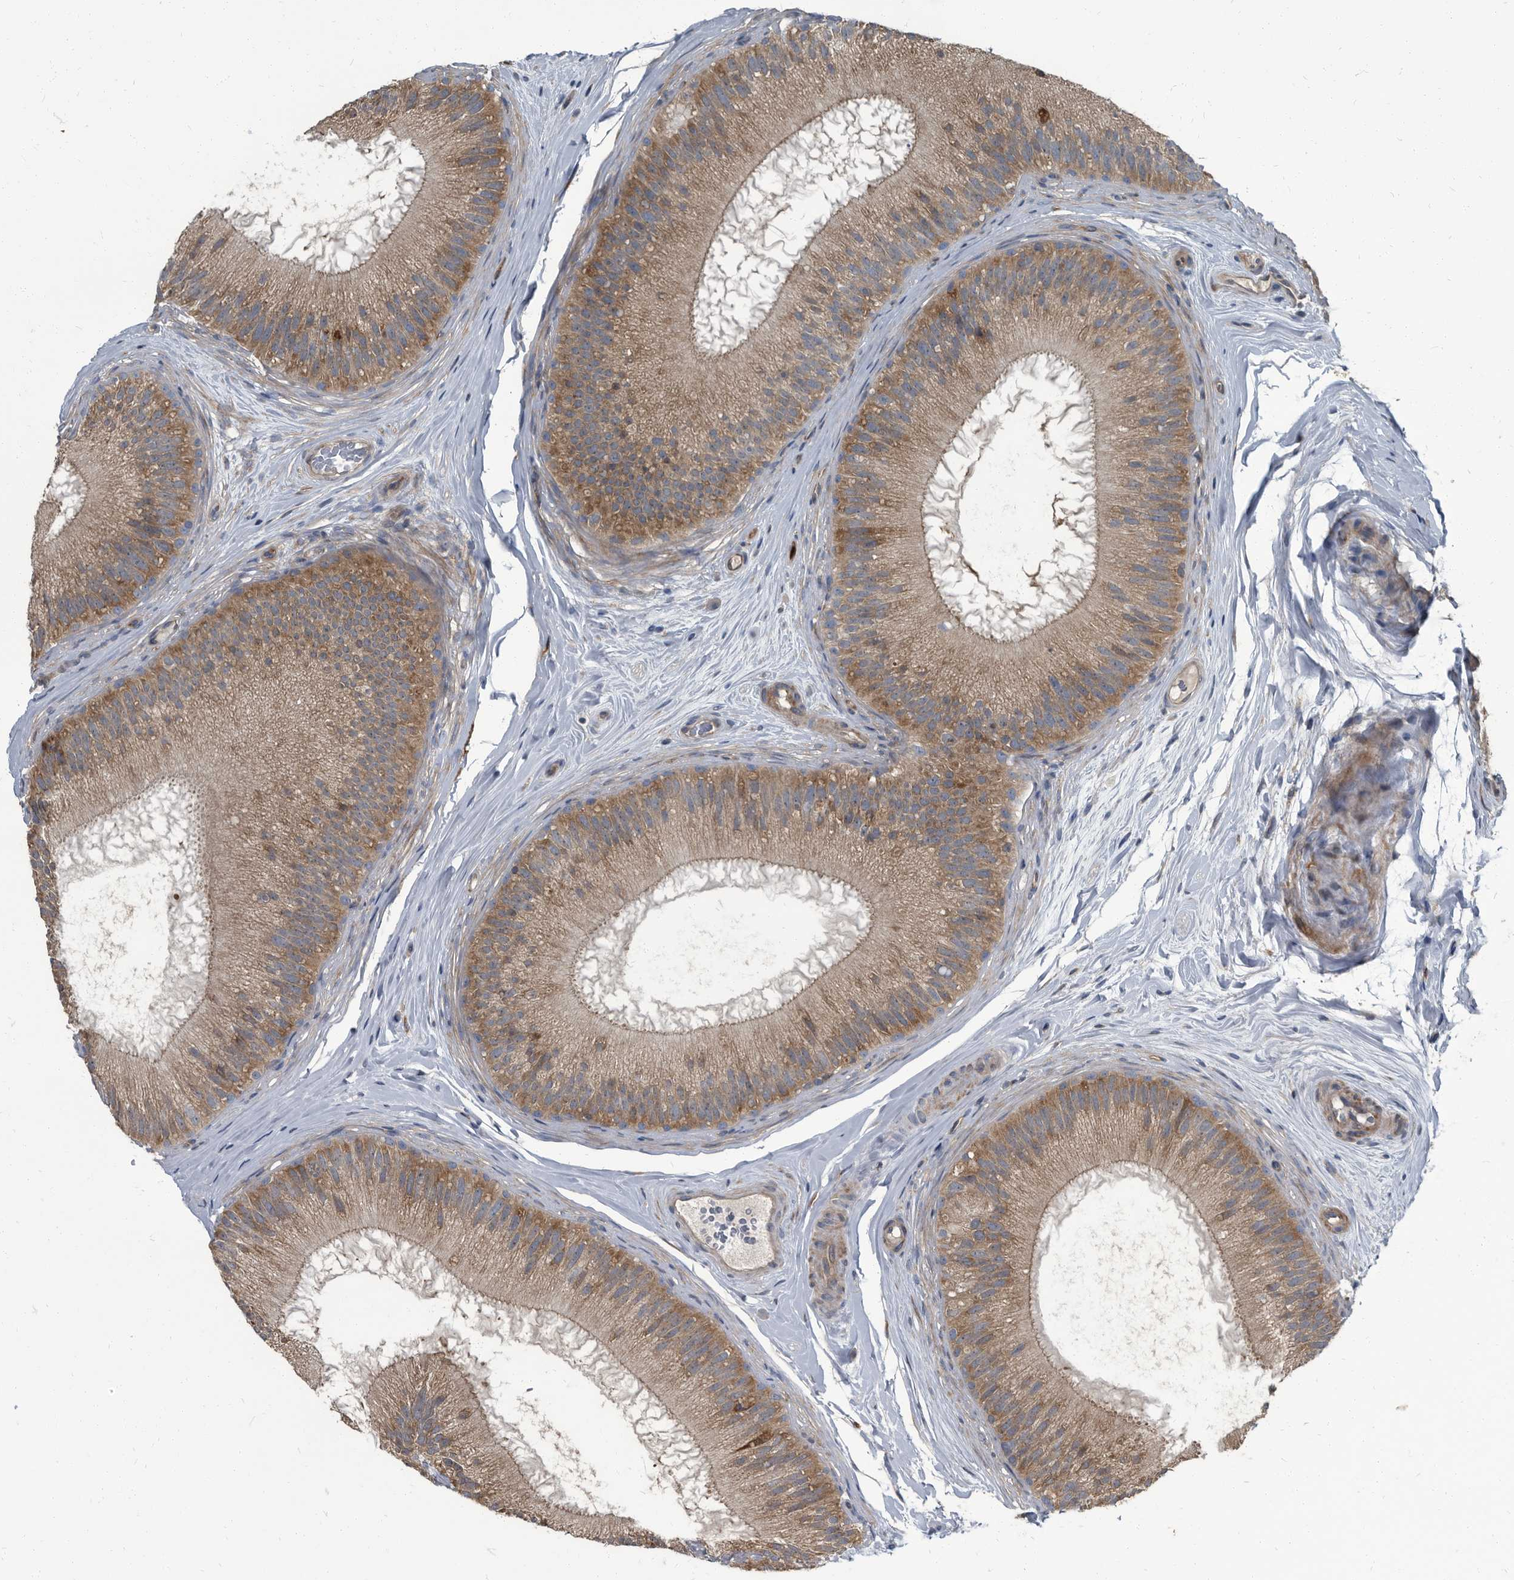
{"staining": {"intensity": "moderate", "quantity": "25%-75%", "location": "cytoplasmic/membranous"}, "tissue": "epididymis", "cell_type": "Glandular cells", "image_type": "normal", "snomed": [{"axis": "morphology", "description": "Normal tissue, NOS"}, {"axis": "topography", "description": "Epididymis"}], "caption": "An immunohistochemistry photomicrograph of benign tissue is shown. Protein staining in brown shows moderate cytoplasmic/membranous positivity in epididymis within glandular cells.", "gene": "CDV3", "patient": {"sex": "male", "age": 45}}